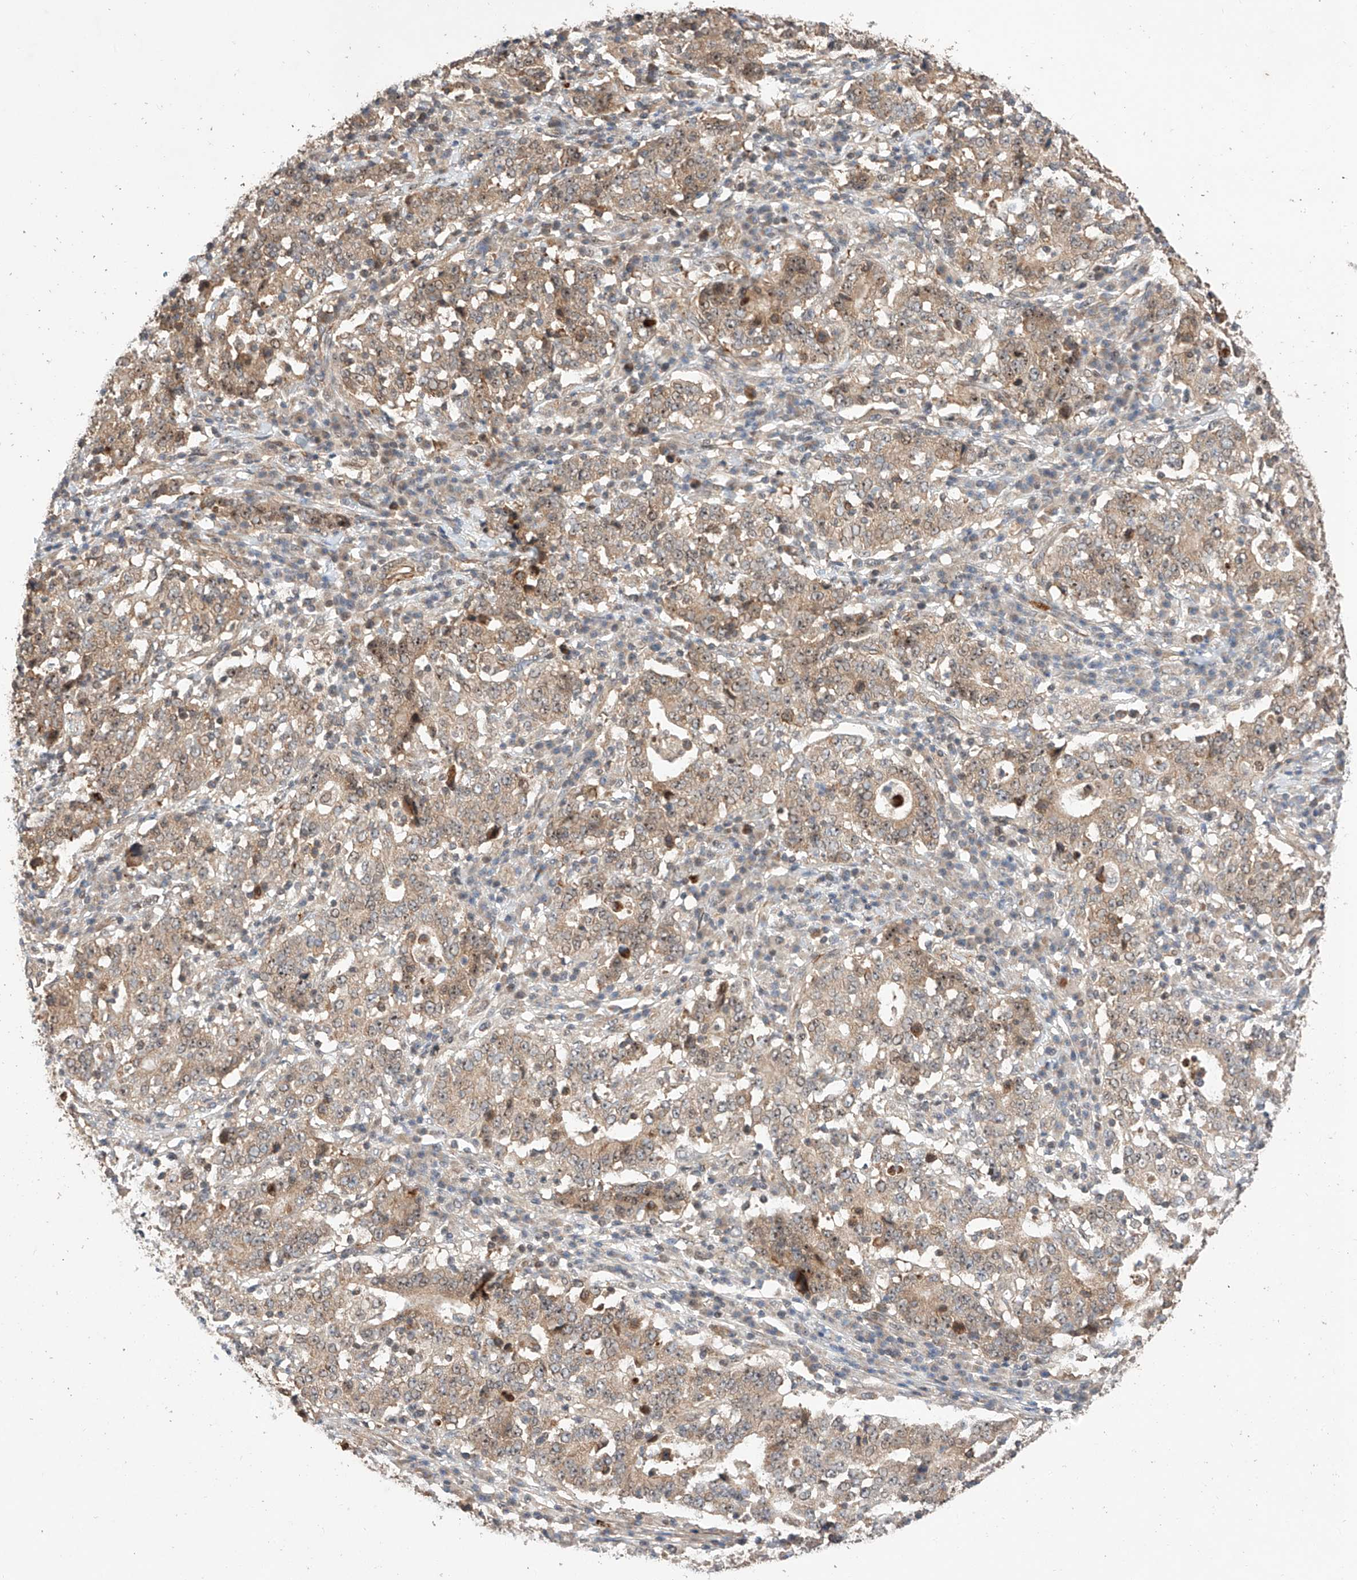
{"staining": {"intensity": "weak", "quantity": "25%-75%", "location": "cytoplasmic/membranous"}, "tissue": "stomach cancer", "cell_type": "Tumor cells", "image_type": "cancer", "snomed": [{"axis": "morphology", "description": "Adenocarcinoma, NOS"}, {"axis": "topography", "description": "Stomach"}], "caption": "Brown immunohistochemical staining in stomach cancer shows weak cytoplasmic/membranous staining in approximately 25%-75% of tumor cells.", "gene": "RAB23", "patient": {"sex": "male", "age": 59}}